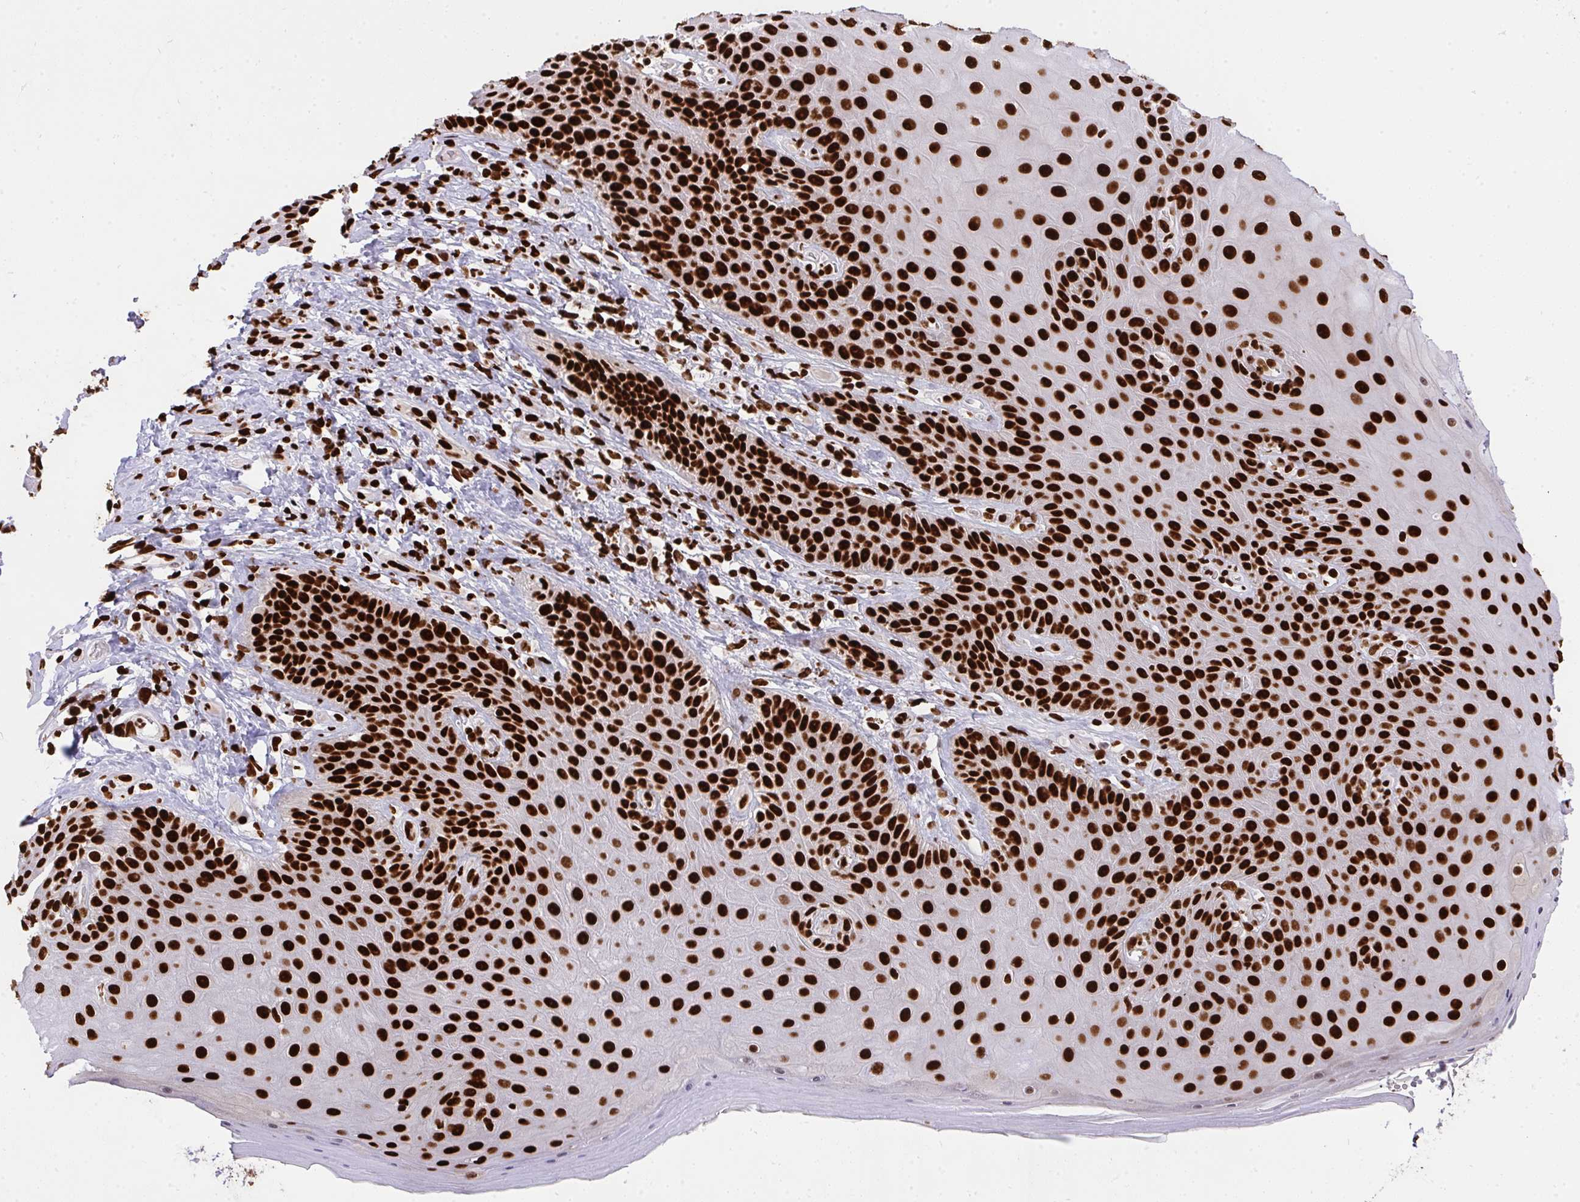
{"staining": {"intensity": "strong", "quantity": ">75%", "location": "nuclear"}, "tissue": "skin", "cell_type": "Epidermal cells", "image_type": "normal", "snomed": [{"axis": "morphology", "description": "Normal tissue, NOS"}, {"axis": "topography", "description": "Anal"}, {"axis": "topography", "description": "Peripheral nerve tissue"}], "caption": "Protein expression by IHC reveals strong nuclear expression in approximately >75% of epidermal cells in unremarkable skin. (DAB IHC with brightfield microscopy, high magnification).", "gene": "HNRNPL", "patient": {"sex": "male", "age": 53}}